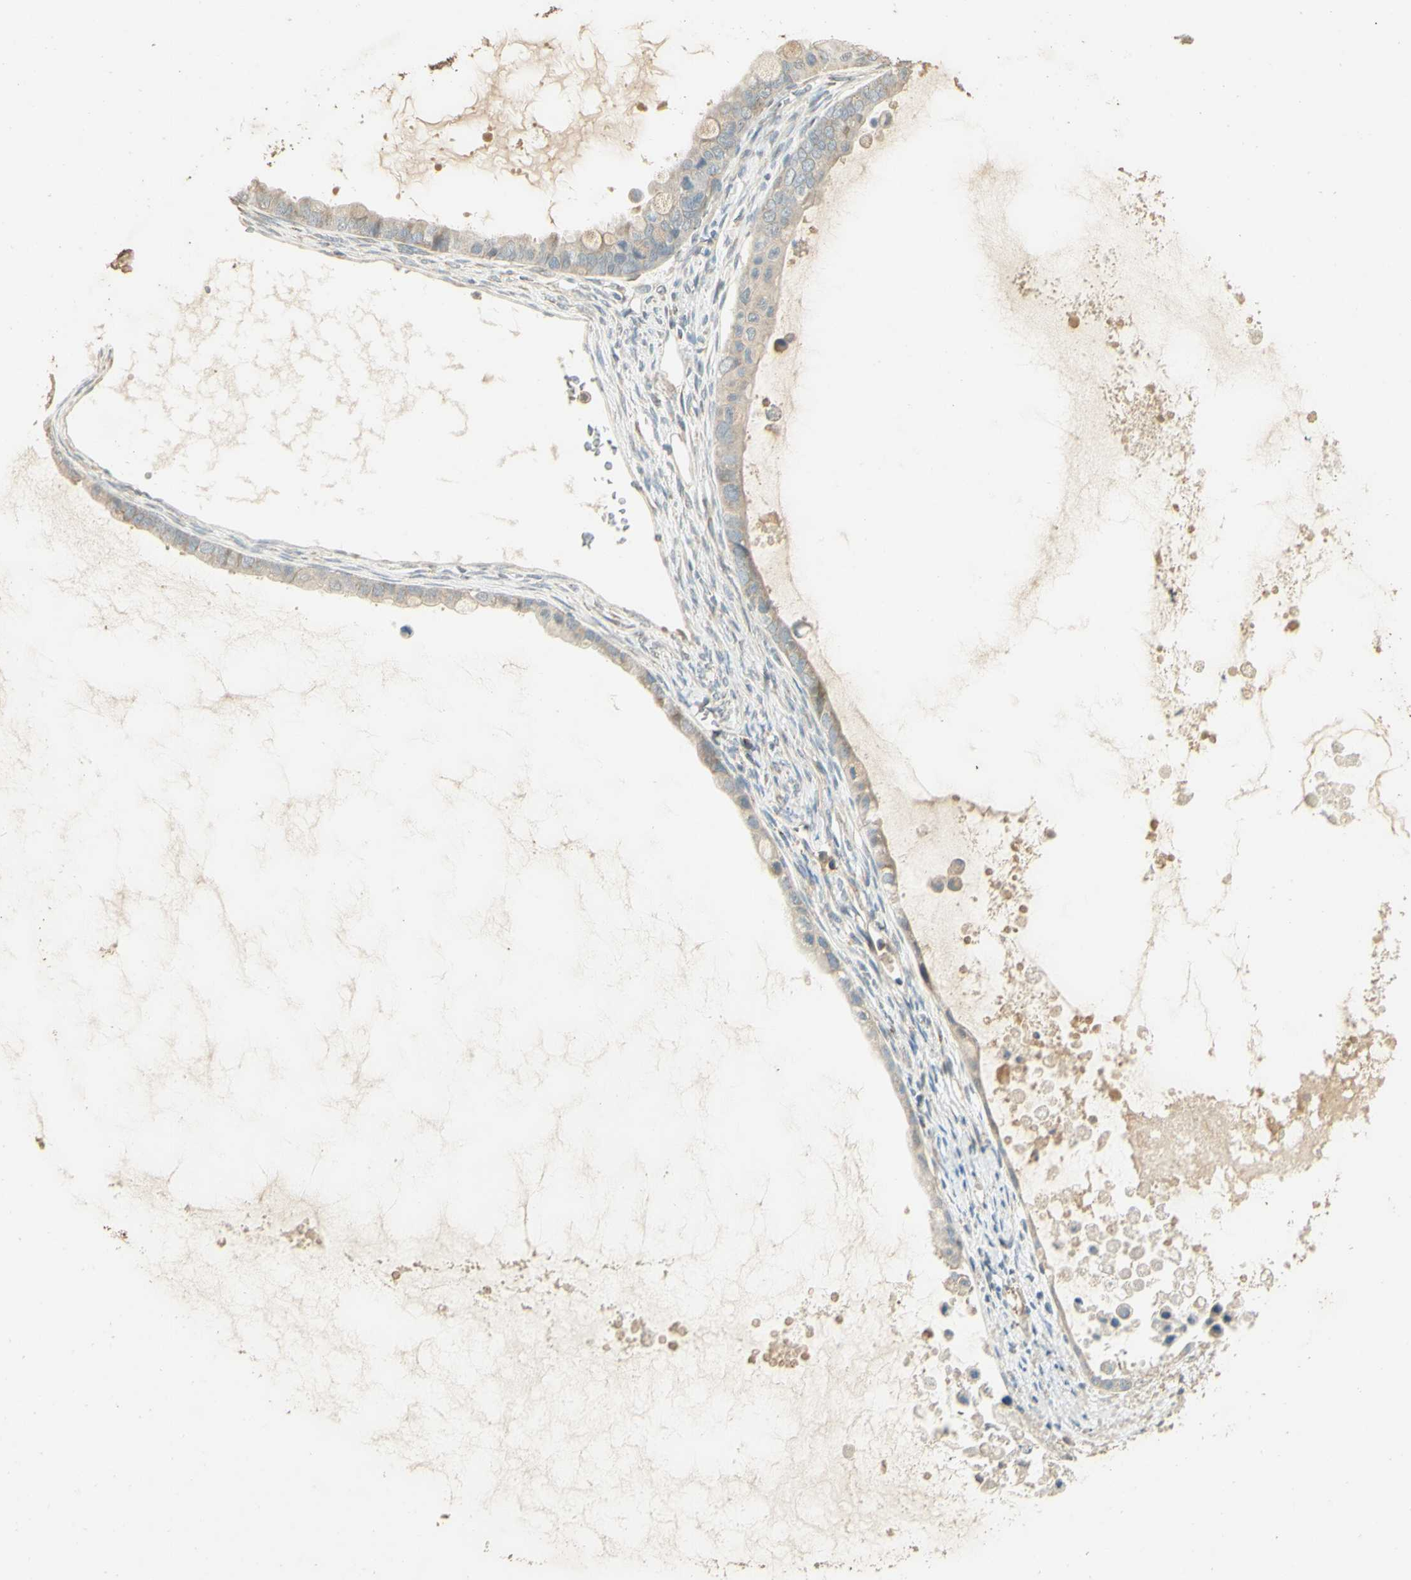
{"staining": {"intensity": "weak", "quantity": "25%-75%", "location": "cytoplasmic/membranous"}, "tissue": "ovarian cancer", "cell_type": "Tumor cells", "image_type": "cancer", "snomed": [{"axis": "morphology", "description": "Cystadenocarcinoma, mucinous, NOS"}, {"axis": "topography", "description": "Ovary"}], "caption": "Immunohistochemical staining of ovarian mucinous cystadenocarcinoma reveals weak cytoplasmic/membranous protein staining in approximately 25%-75% of tumor cells. (Brightfield microscopy of DAB IHC at high magnification).", "gene": "UXS1", "patient": {"sex": "female", "age": 80}}